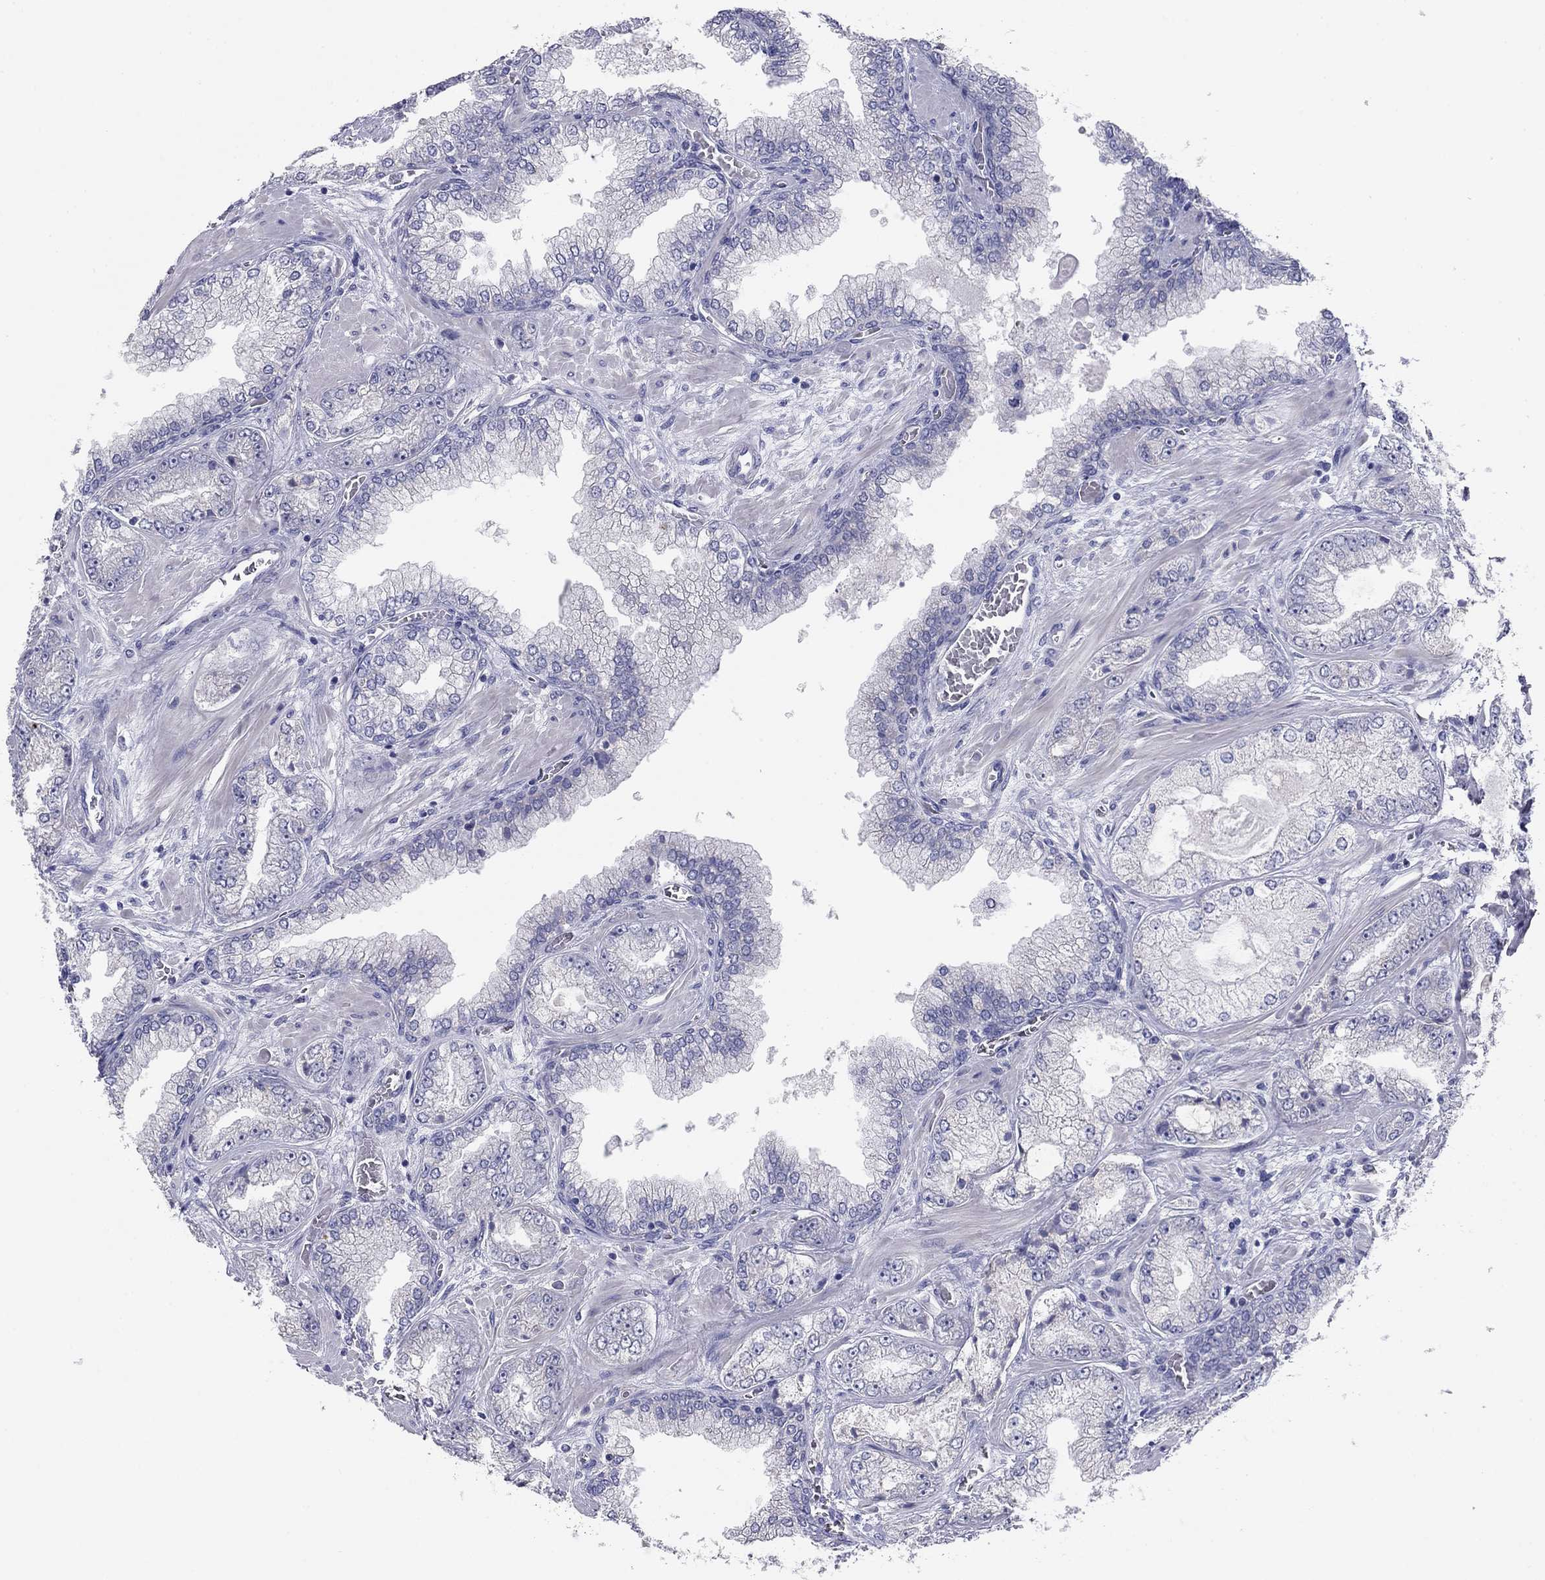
{"staining": {"intensity": "negative", "quantity": "none", "location": "none"}, "tissue": "prostate cancer", "cell_type": "Tumor cells", "image_type": "cancer", "snomed": [{"axis": "morphology", "description": "Adenocarcinoma, Low grade"}, {"axis": "topography", "description": "Prostate"}], "caption": "This is an immunohistochemistry (IHC) histopathology image of human prostate low-grade adenocarcinoma. There is no positivity in tumor cells.", "gene": "GRK7", "patient": {"sex": "male", "age": 57}}